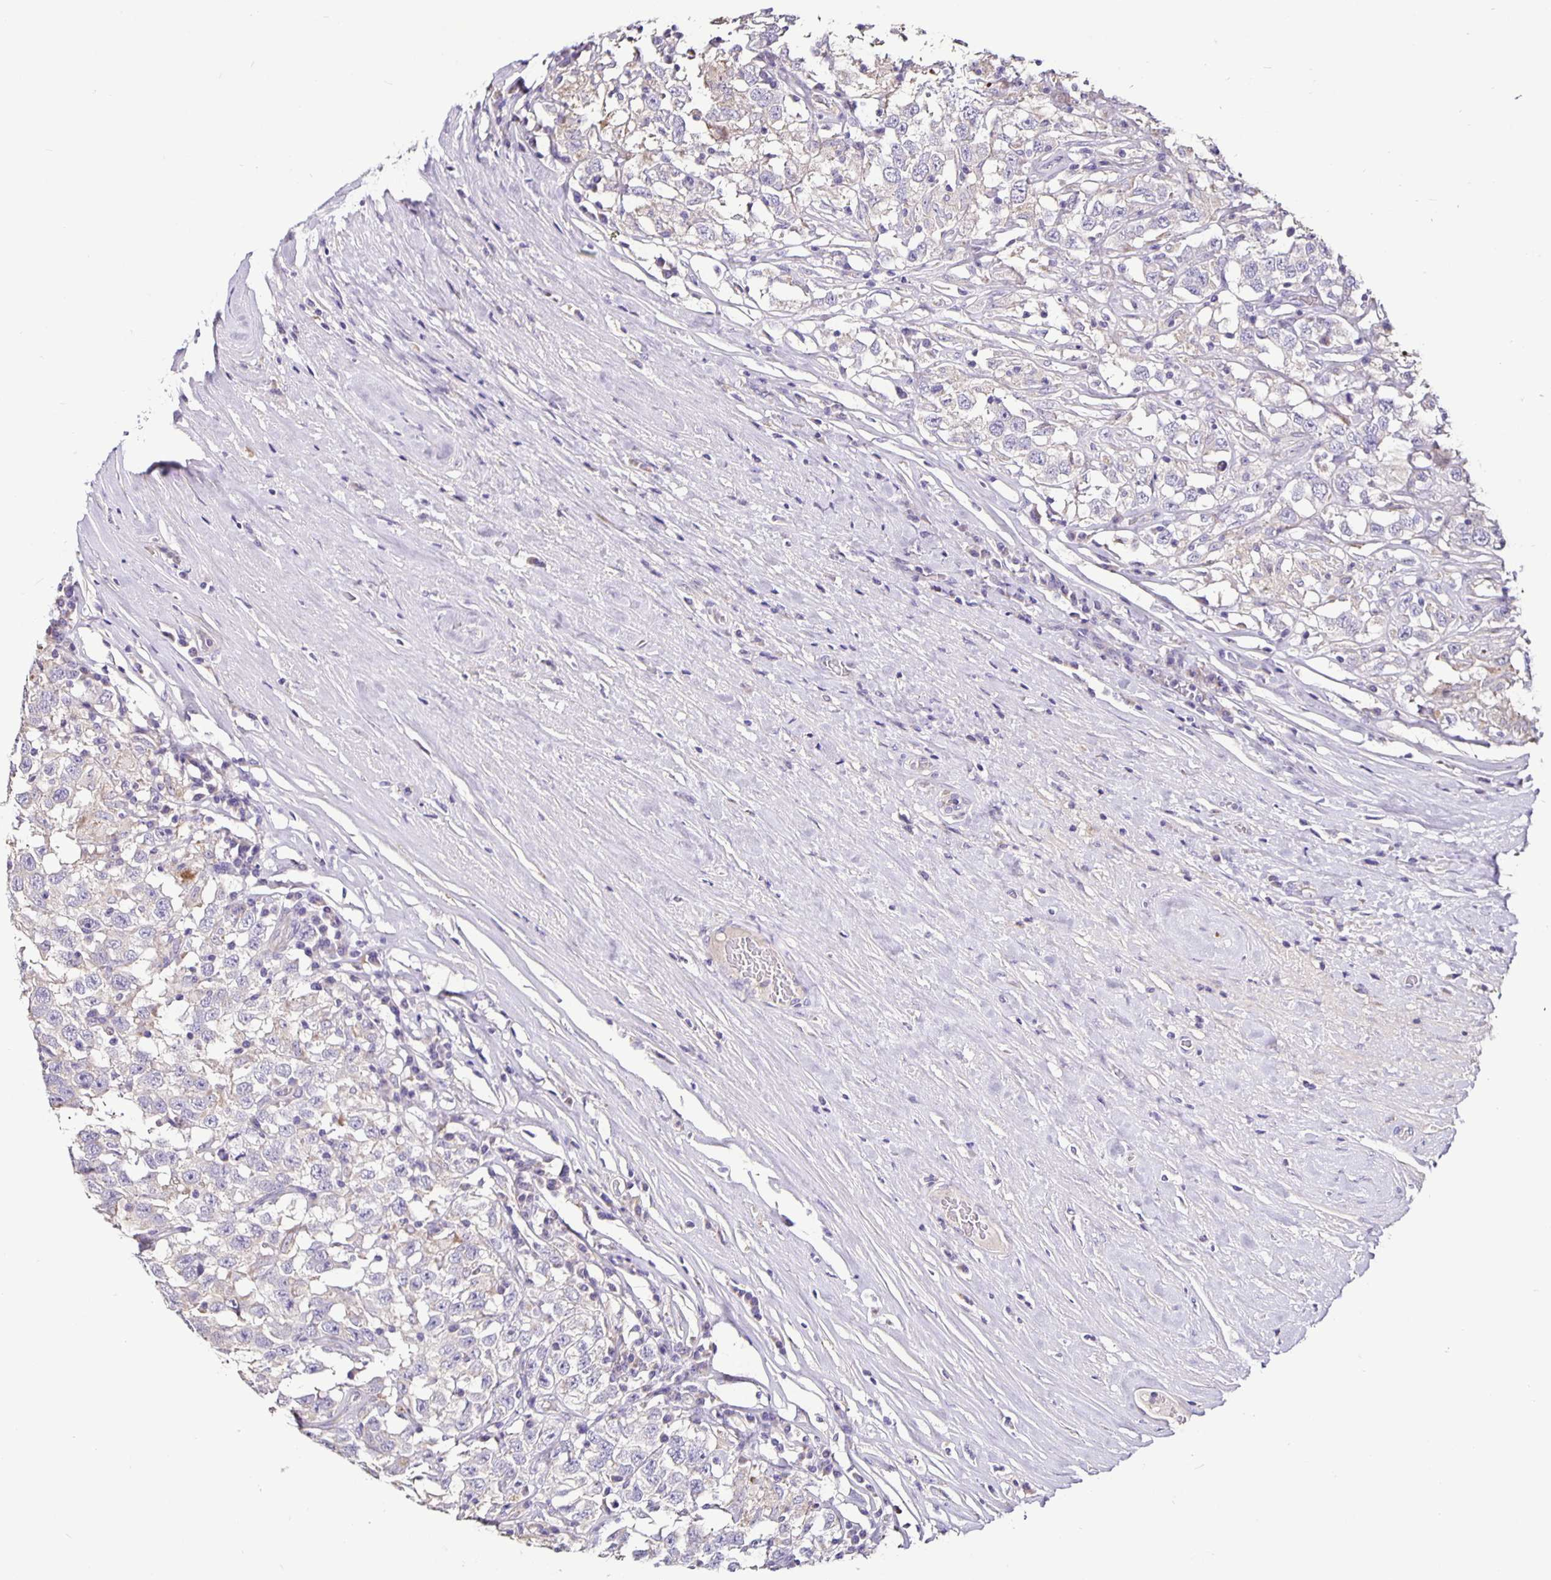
{"staining": {"intensity": "negative", "quantity": "none", "location": "none"}, "tissue": "testis cancer", "cell_type": "Tumor cells", "image_type": "cancer", "snomed": [{"axis": "morphology", "description": "Seminoma, NOS"}, {"axis": "topography", "description": "Testis"}], "caption": "Immunohistochemistry (IHC) of human testis cancer (seminoma) exhibits no staining in tumor cells. (Brightfield microscopy of DAB (3,3'-diaminobenzidine) immunohistochemistry (IHC) at high magnification).", "gene": "FCER1A", "patient": {"sex": "male", "age": 41}}